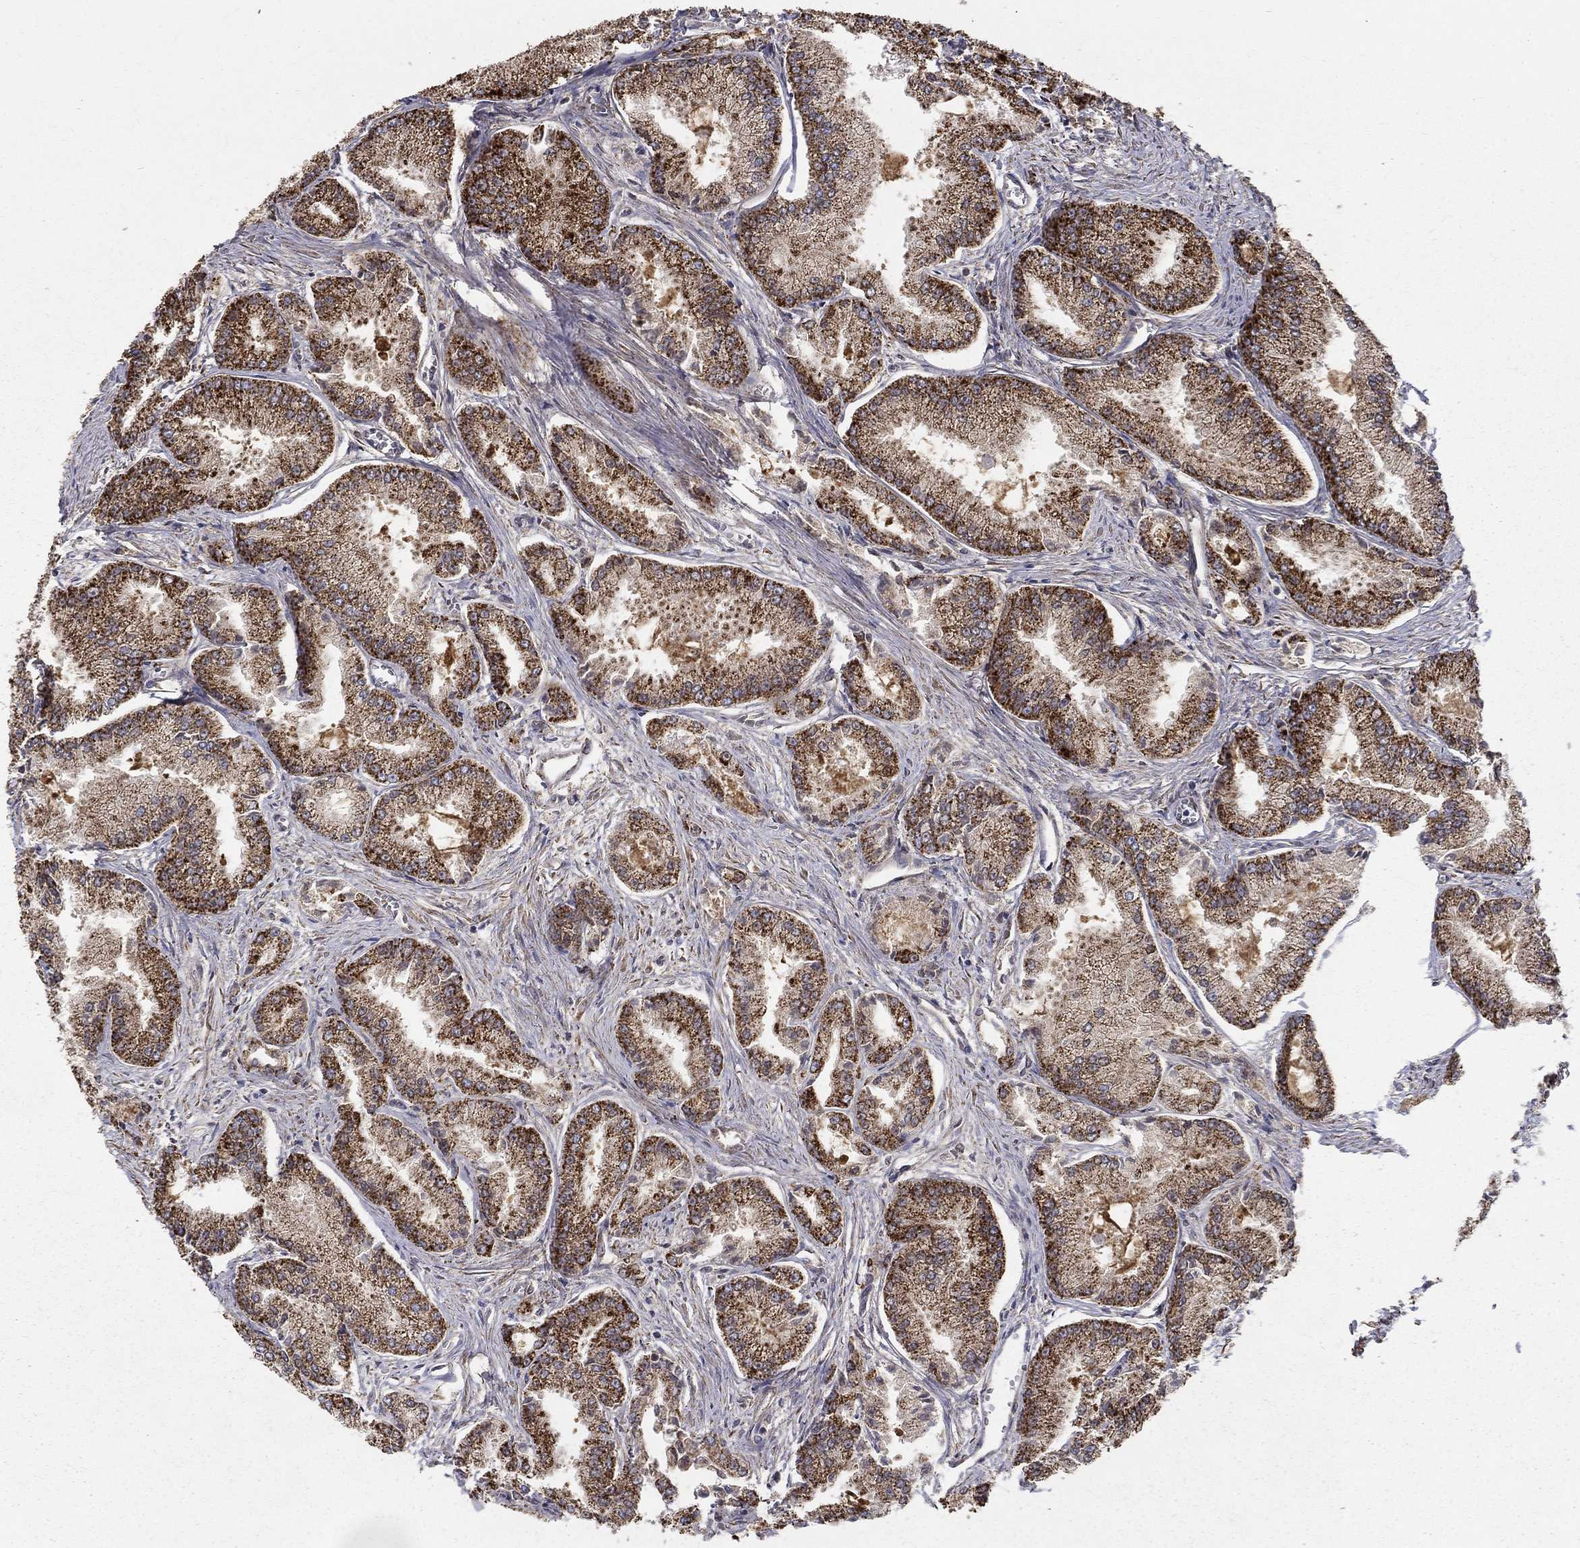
{"staining": {"intensity": "strong", "quantity": ">75%", "location": "cytoplasmic/membranous"}, "tissue": "prostate cancer", "cell_type": "Tumor cells", "image_type": "cancer", "snomed": [{"axis": "morphology", "description": "Adenocarcinoma, NOS"}, {"axis": "morphology", "description": "Adenocarcinoma, High grade"}, {"axis": "topography", "description": "Prostate"}], "caption": "Immunohistochemical staining of prostate cancer (adenocarcinoma) demonstrates strong cytoplasmic/membranous protein expression in approximately >75% of tumor cells. (DAB (3,3'-diaminobenzidine) IHC, brown staining for protein, blue staining for nuclei).", "gene": "GCSH", "patient": {"sex": "male", "age": 70}}